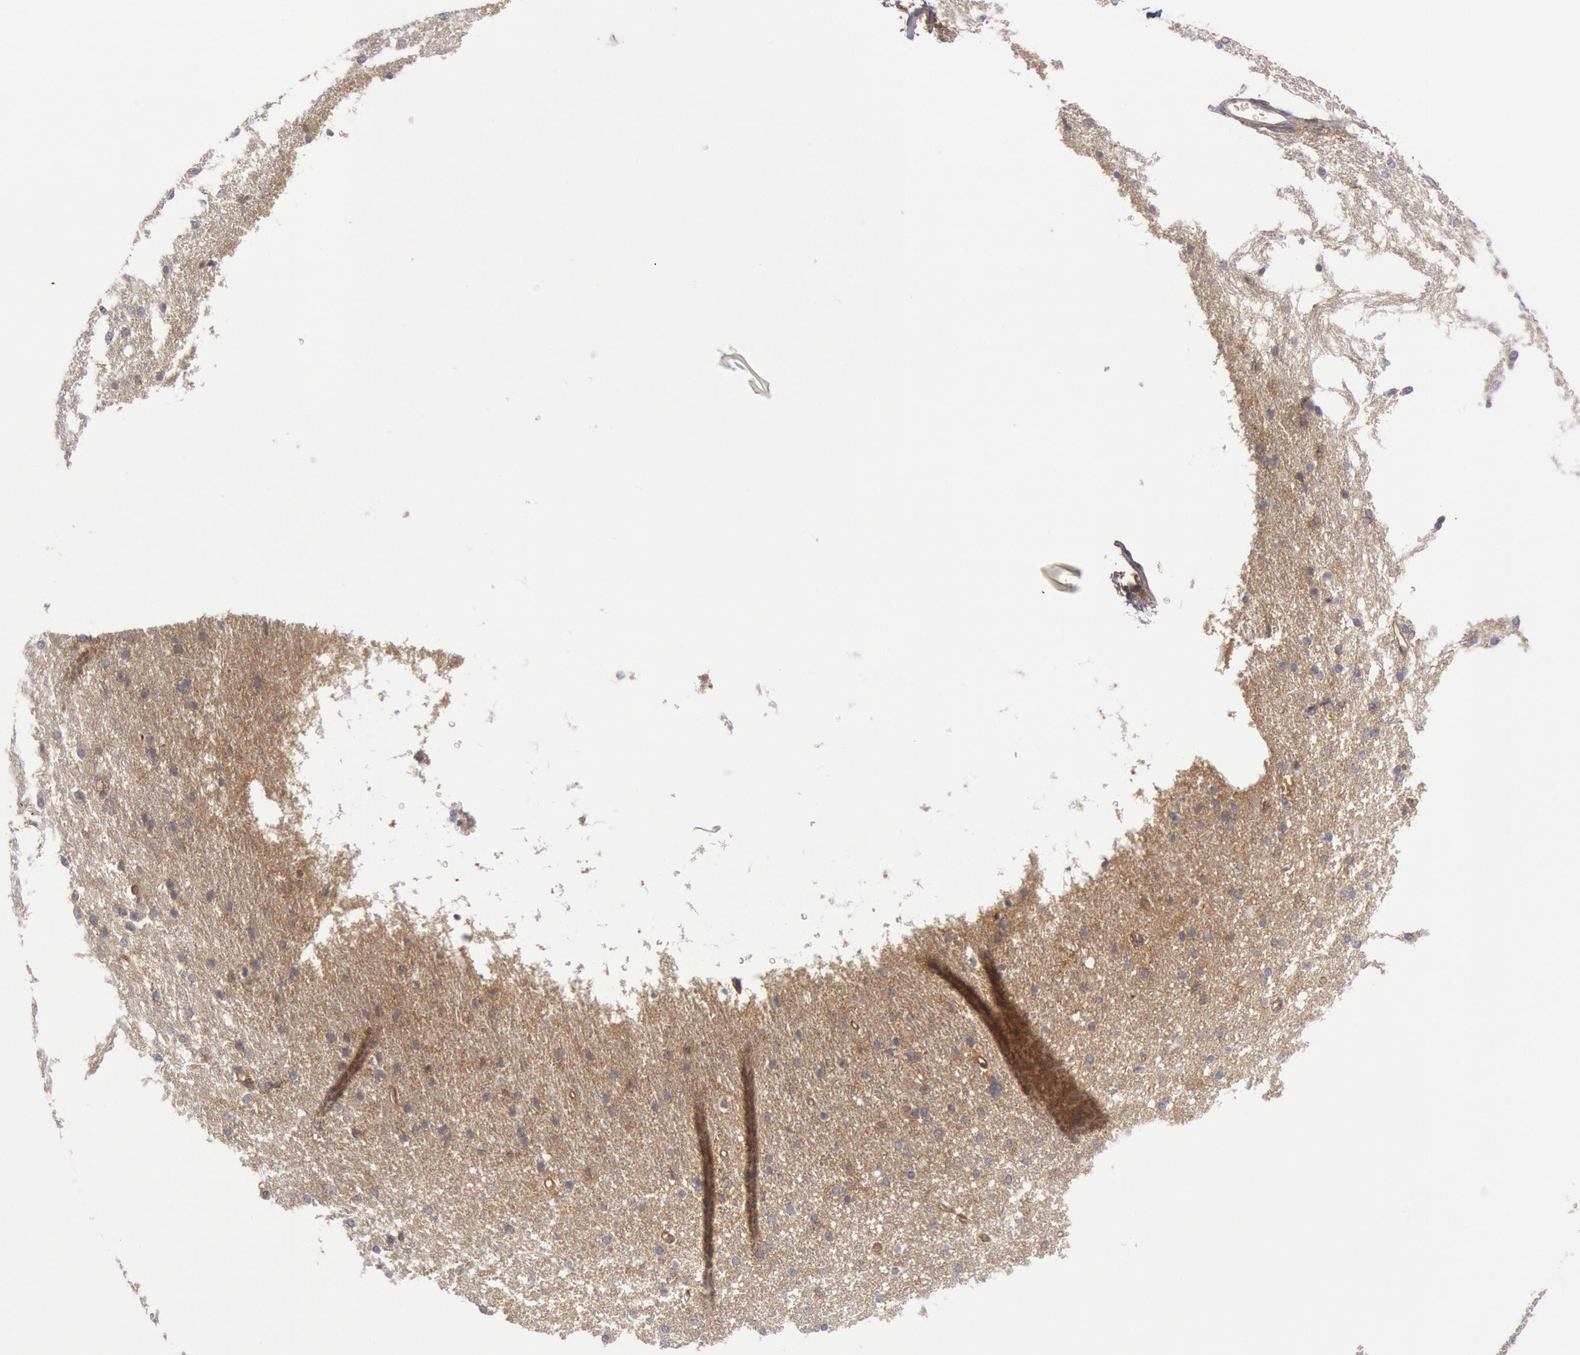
{"staining": {"intensity": "negative", "quantity": "none", "location": "none"}, "tissue": "cerebral cortex", "cell_type": "Endothelial cells", "image_type": "normal", "snomed": [{"axis": "morphology", "description": "Normal tissue, NOS"}, {"axis": "morphology", "description": "Inflammation, NOS"}, {"axis": "topography", "description": "Cerebral cortex"}], "caption": "Immunohistochemistry (IHC) image of normal human cerebral cortex stained for a protein (brown), which reveals no expression in endothelial cells. (DAB (3,3'-diaminobenzidine) immunohistochemistry, high magnification).", "gene": "STX4", "patient": {"sex": "male", "age": 6}}